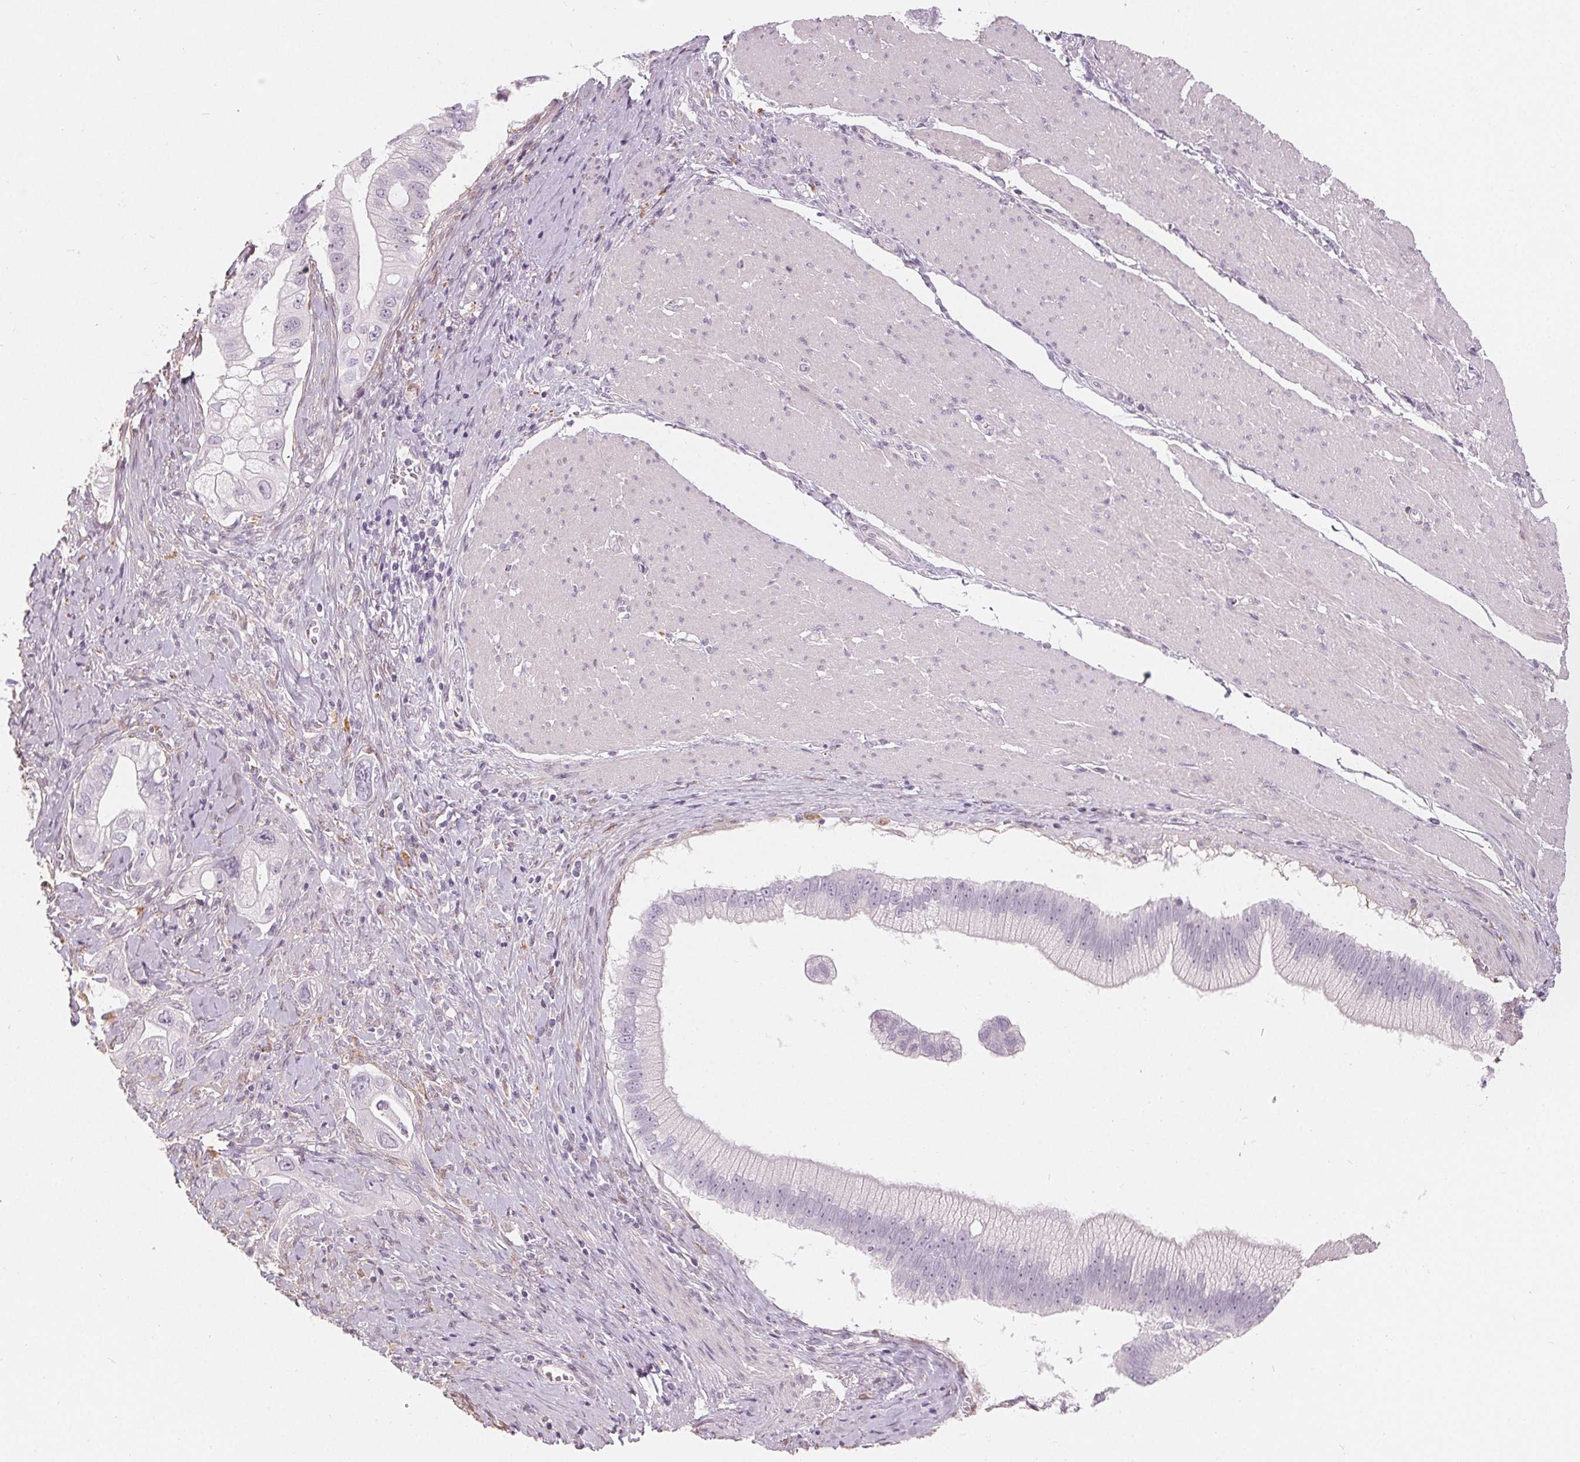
{"staining": {"intensity": "negative", "quantity": "none", "location": "none"}, "tissue": "pancreatic cancer", "cell_type": "Tumor cells", "image_type": "cancer", "snomed": [{"axis": "morphology", "description": "Adenocarcinoma, NOS"}, {"axis": "topography", "description": "Pancreas"}], "caption": "Pancreatic cancer (adenocarcinoma) stained for a protein using immunohistochemistry (IHC) demonstrates no positivity tumor cells.", "gene": "HOPX", "patient": {"sex": "male", "age": 70}}